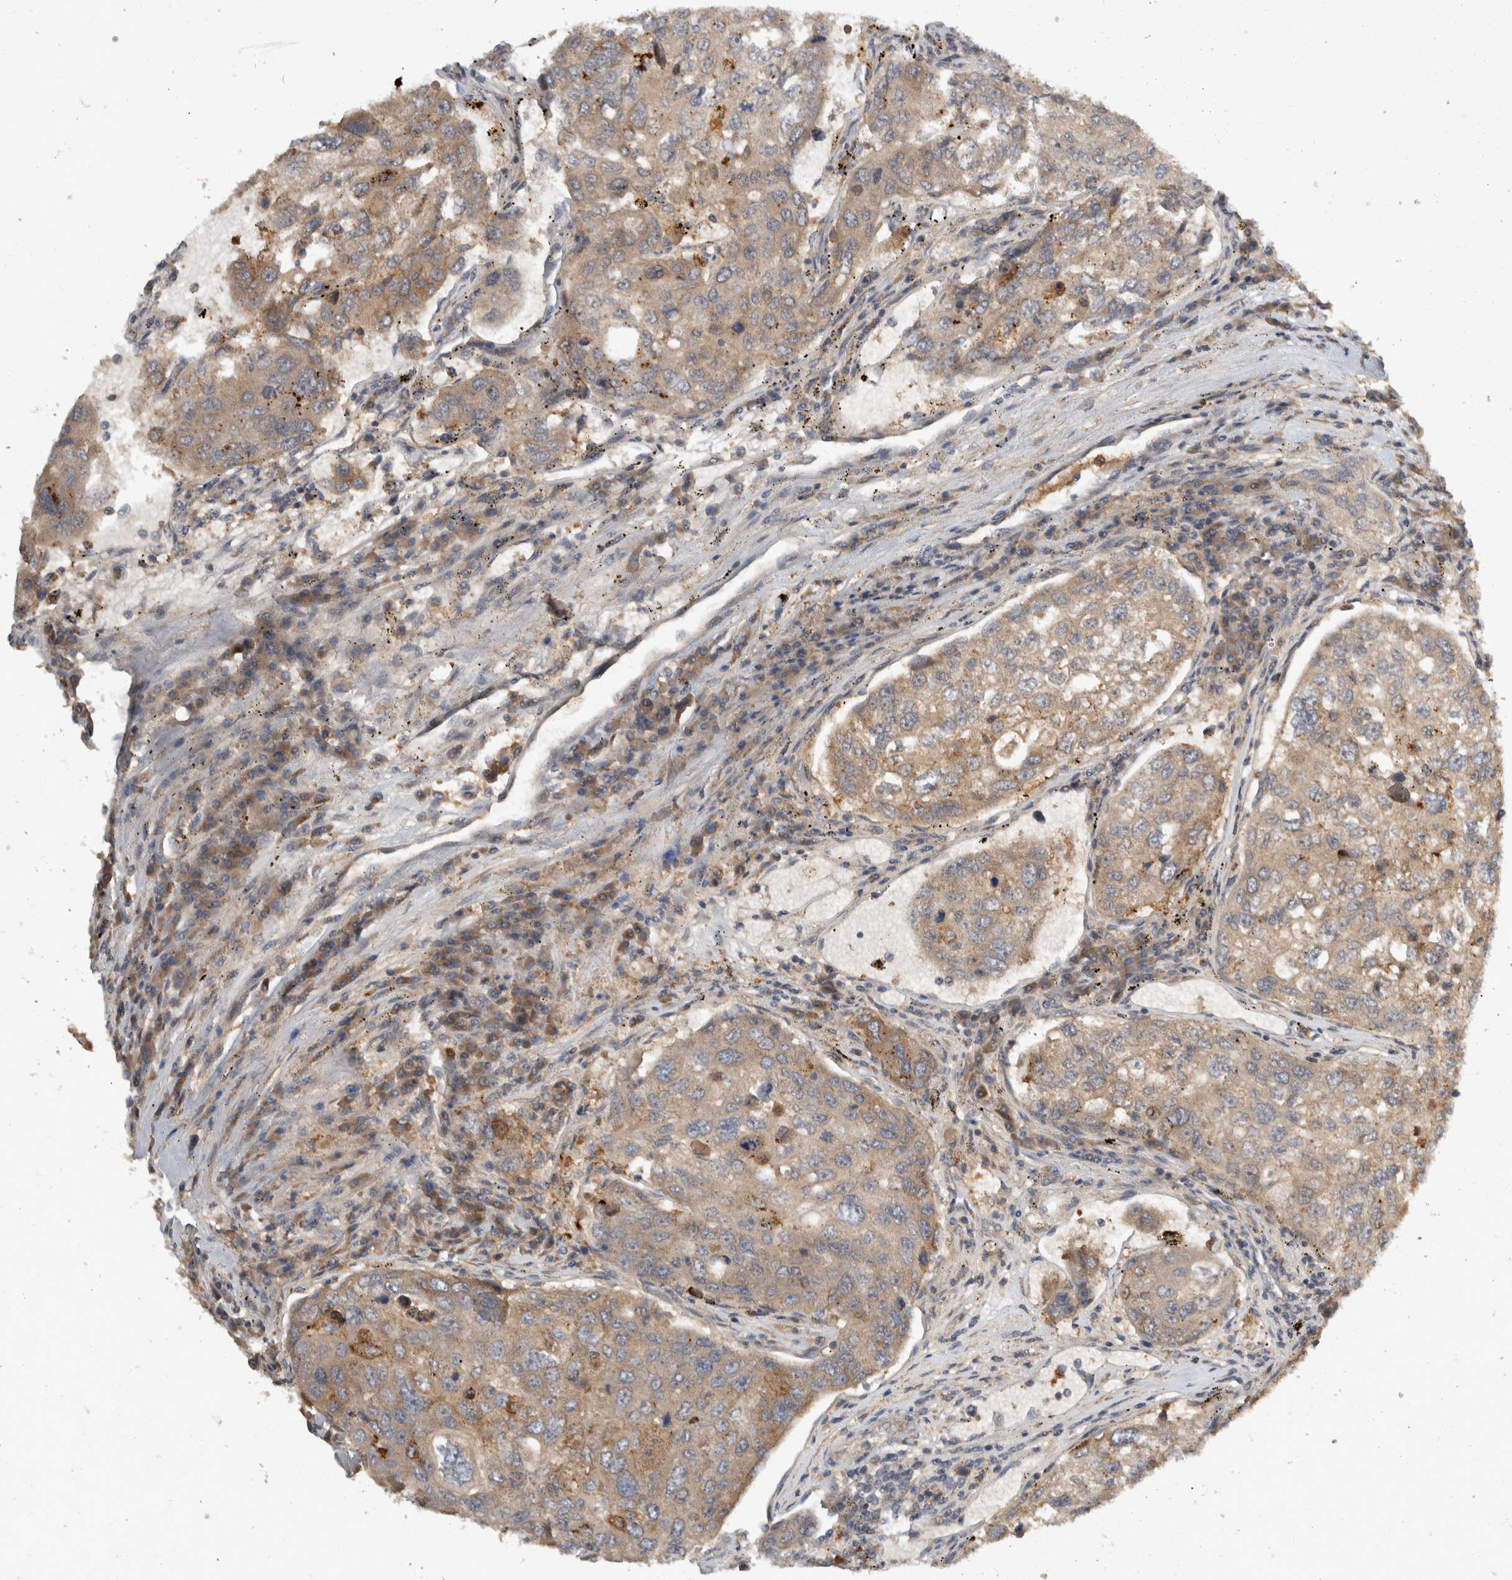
{"staining": {"intensity": "weak", "quantity": ">75%", "location": "cytoplasmic/membranous"}, "tissue": "urothelial cancer", "cell_type": "Tumor cells", "image_type": "cancer", "snomed": [{"axis": "morphology", "description": "Urothelial carcinoma, High grade"}, {"axis": "topography", "description": "Lymph node"}, {"axis": "topography", "description": "Urinary bladder"}], "caption": "Immunohistochemistry photomicrograph of high-grade urothelial carcinoma stained for a protein (brown), which displays low levels of weak cytoplasmic/membranous expression in about >75% of tumor cells.", "gene": "VEPH1", "patient": {"sex": "male", "age": 51}}